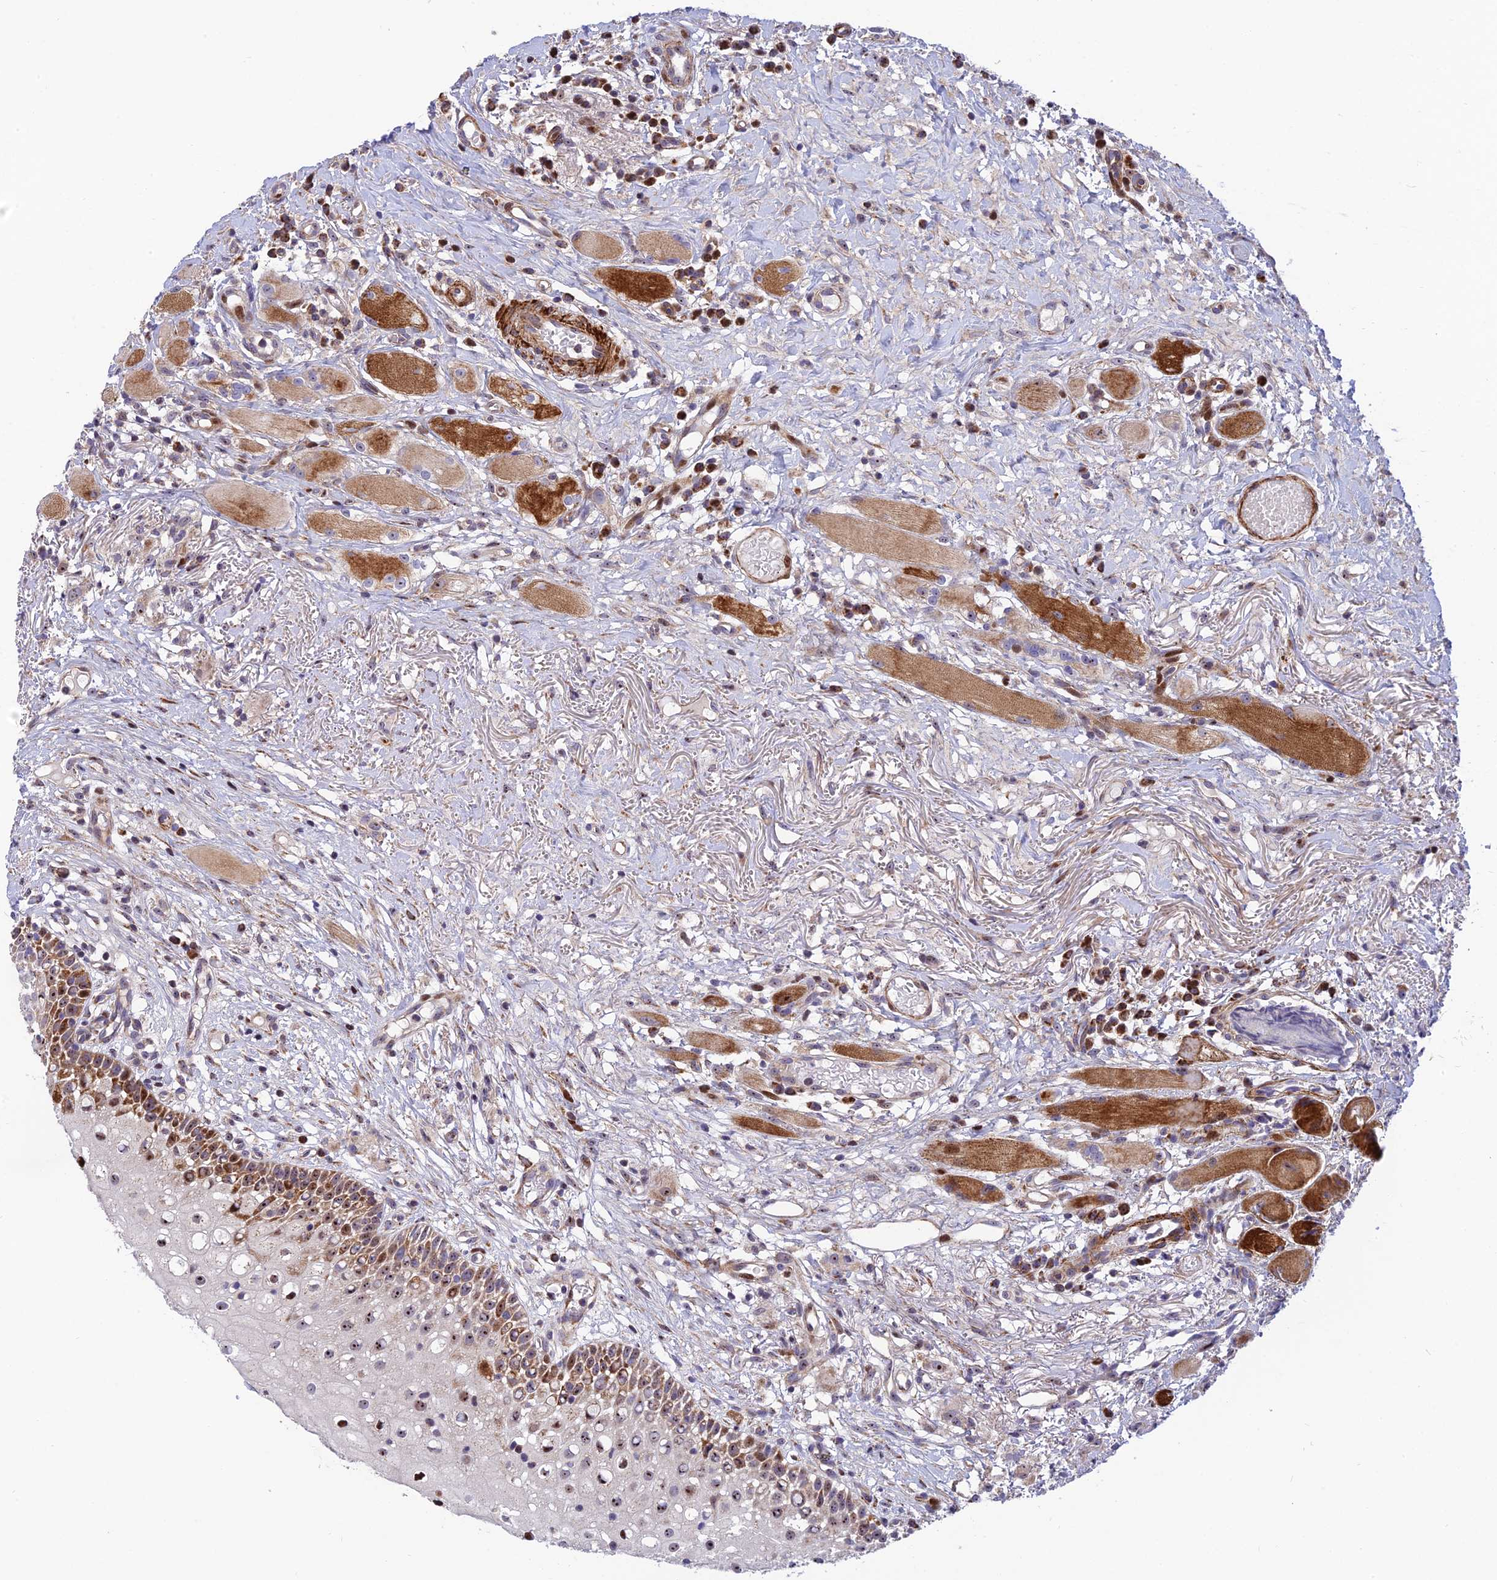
{"staining": {"intensity": "strong", "quantity": "25%-75%", "location": "cytoplasmic/membranous,nuclear"}, "tissue": "oral mucosa", "cell_type": "Squamous epithelial cells", "image_type": "normal", "snomed": [{"axis": "morphology", "description": "Normal tissue, NOS"}, {"axis": "topography", "description": "Oral tissue"}], "caption": "Protein expression analysis of unremarkable human oral mucosa reveals strong cytoplasmic/membranous,nuclear expression in about 25%-75% of squamous epithelial cells. Immunohistochemistry (ihc) stains the protein in brown and the nuclei are stained blue.", "gene": "KBTBD7", "patient": {"sex": "female", "age": 69}}